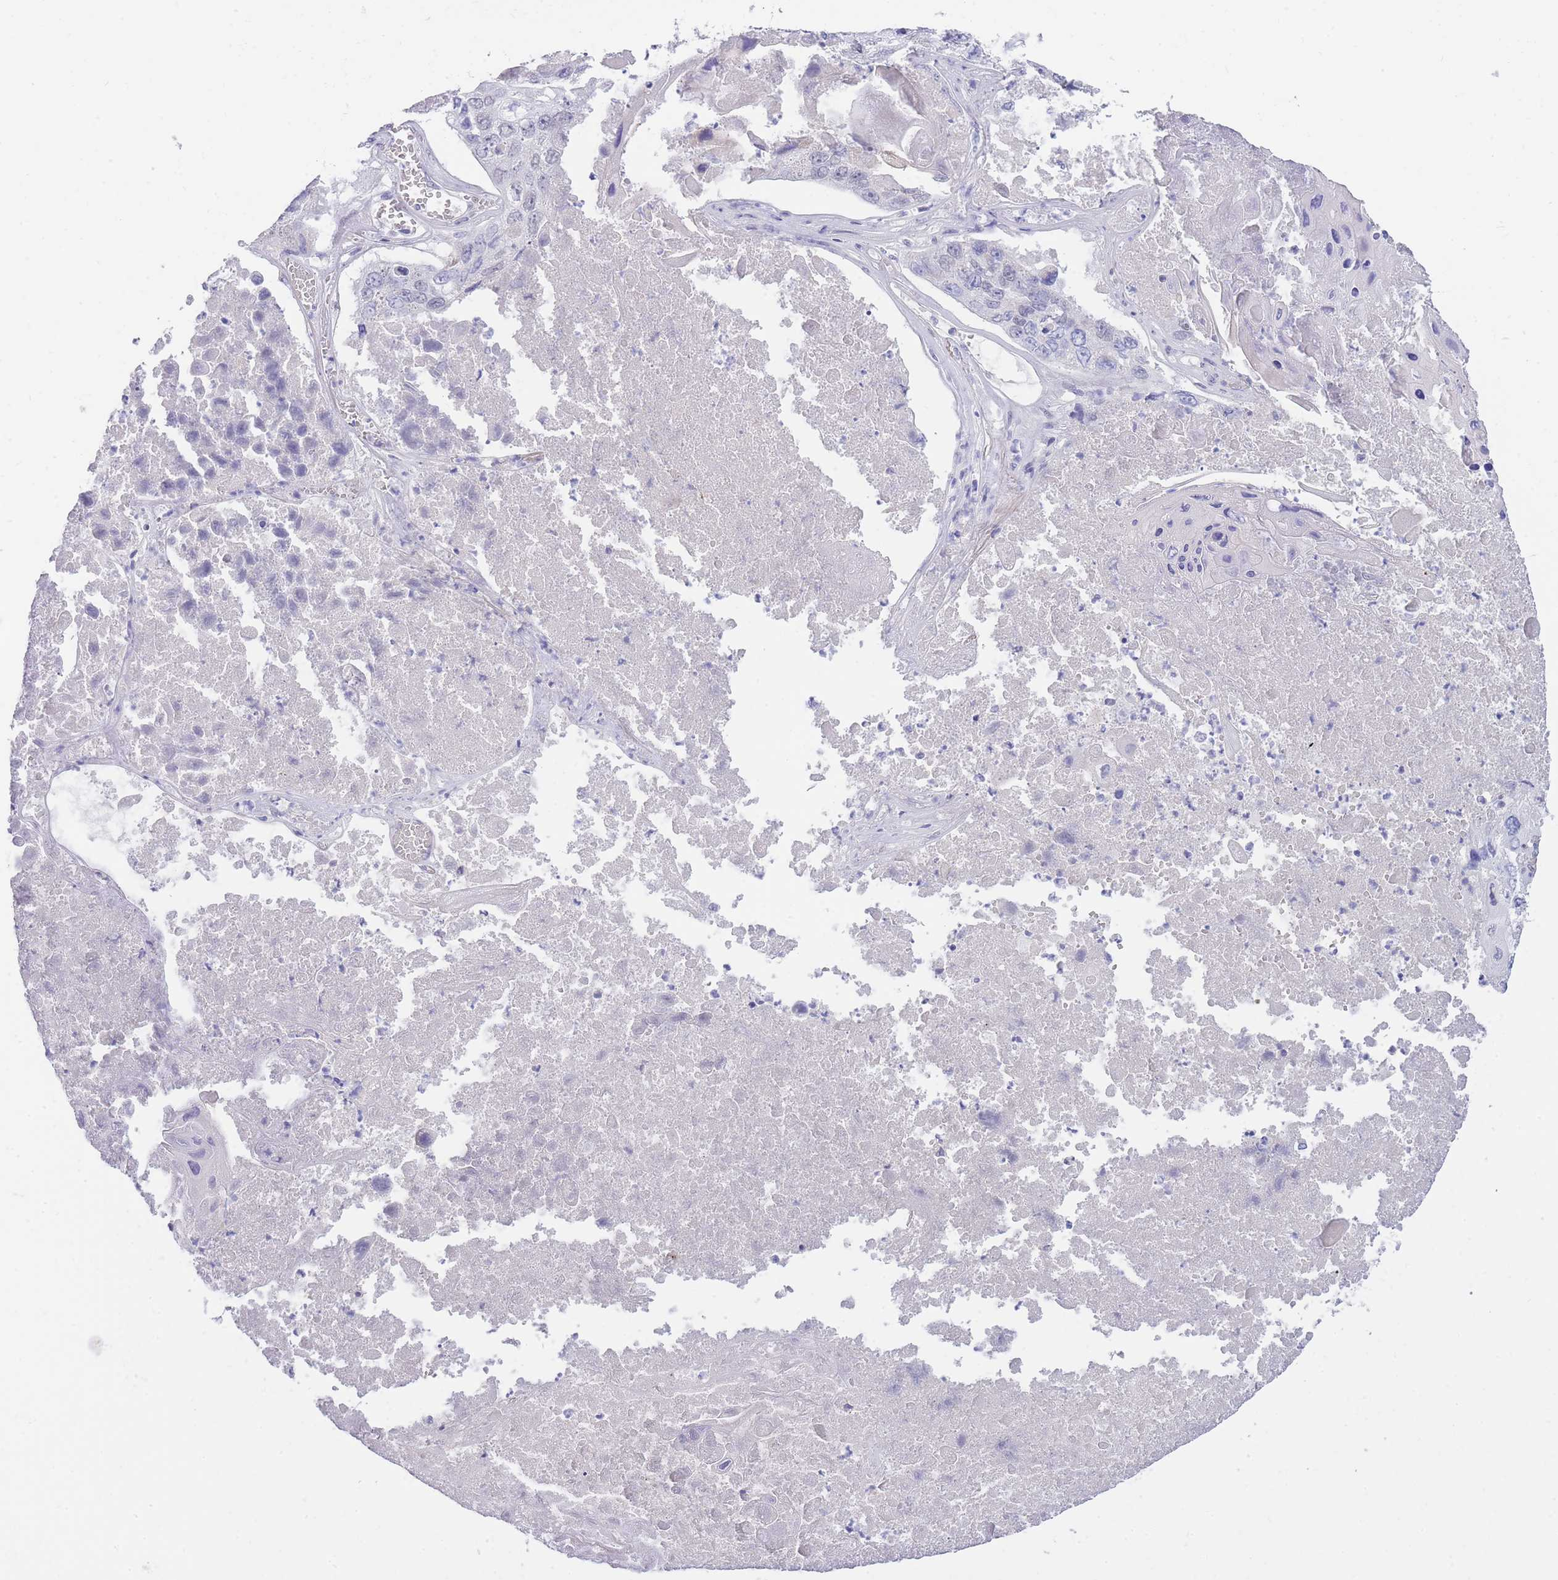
{"staining": {"intensity": "weak", "quantity": "<25%", "location": "nuclear"}, "tissue": "lung cancer", "cell_type": "Tumor cells", "image_type": "cancer", "snomed": [{"axis": "morphology", "description": "Squamous cell carcinoma, NOS"}, {"axis": "topography", "description": "Lung"}], "caption": "A micrograph of human lung squamous cell carcinoma is negative for staining in tumor cells.", "gene": "PRR23B", "patient": {"sex": "male", "age": 61}}